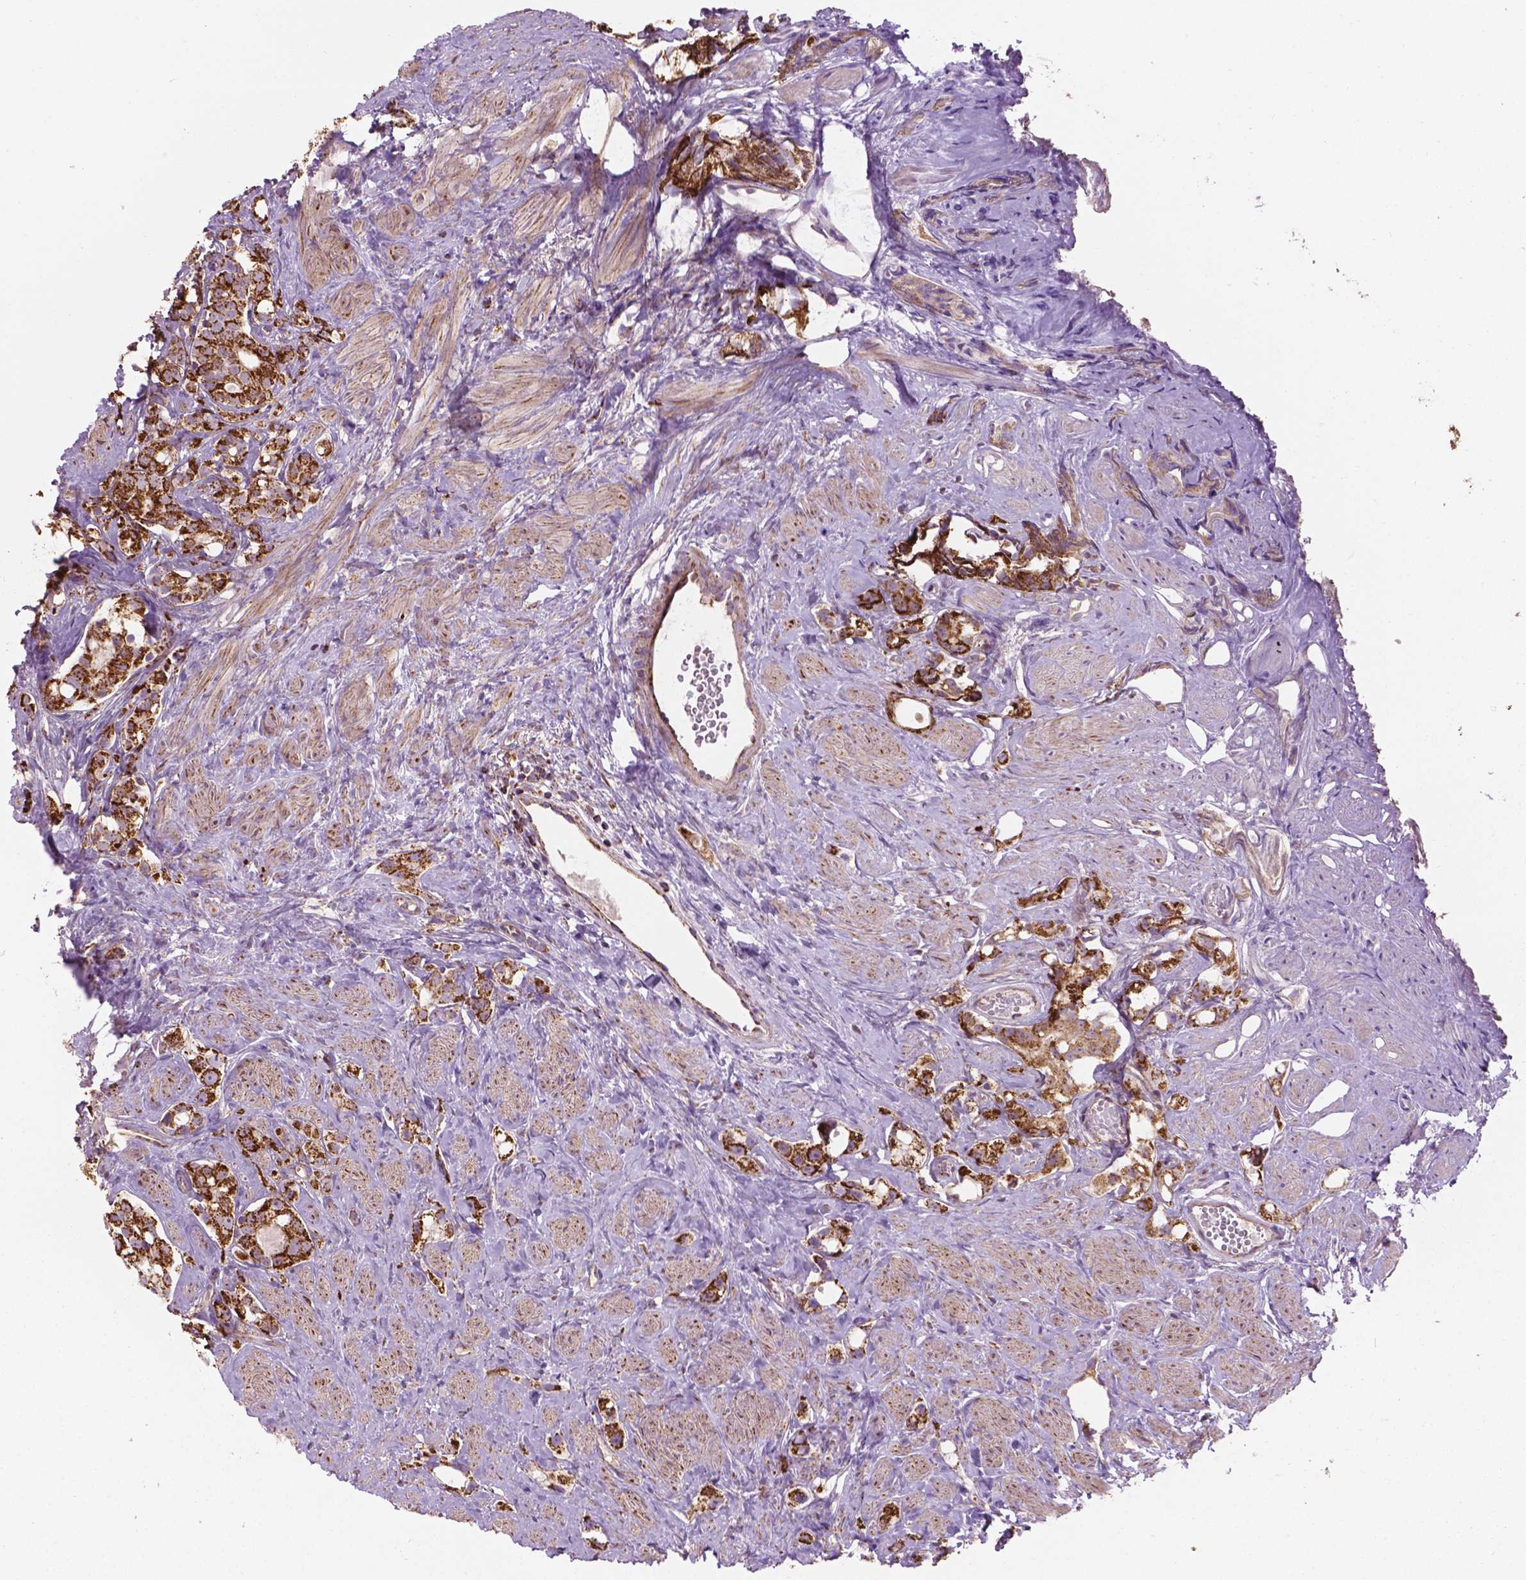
{"staining": {"intensity": "strong", "quantity": ">75%", "location": "cytoplasmic/membranous"}, "tissue": "prostate cancer", "cell_type": "Tumor cells", "image_type": "cancer", "snomed": [{"axis": "morphology", "description": "Adenocarcinoma, High grade"}, {"axis": "topography", "description": "Prostate"}], "caption": "Immunohistochemical staining of prostate high-grade adenocarcinoma displays high levels of strong cytoplasmic/membranous positivity in about >75% of tumor cells.", "gene": "PIBF1", "patient": {"sex": "male", "age": 75}}